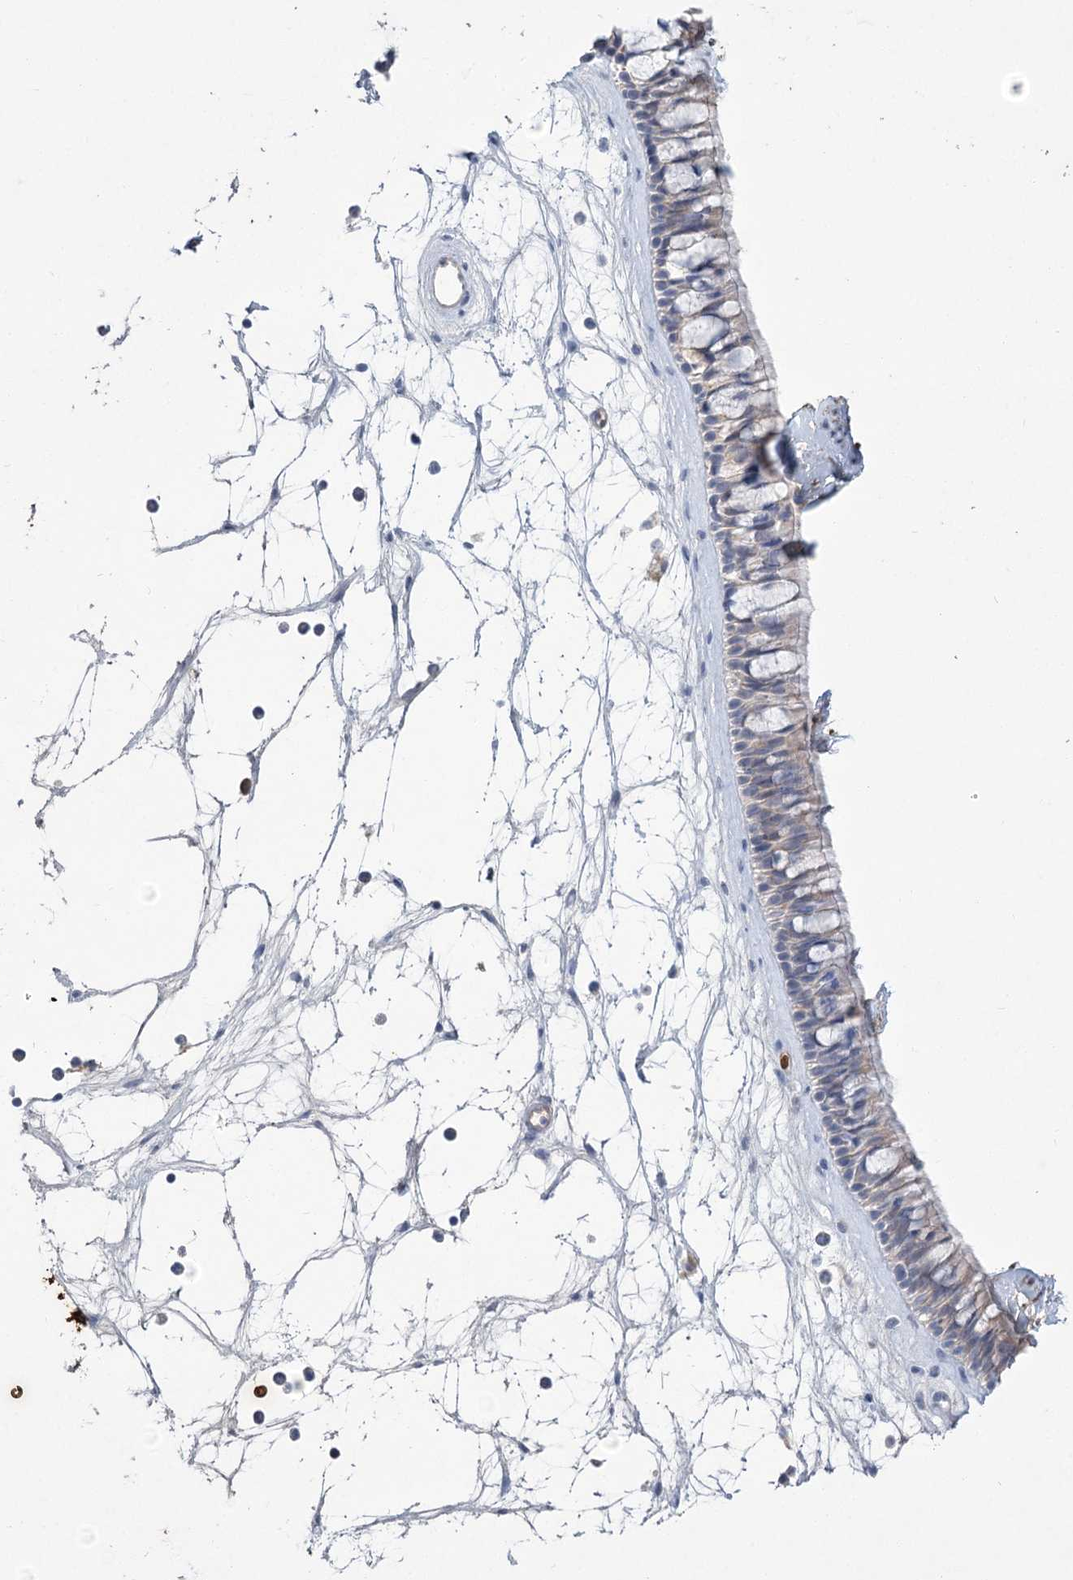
{"staining": {"intensity": "negative", "quantity": "none", "location": "none"}, "tissue": "nasopharynx", "cell_type": "Respiratory epithelial cells", "image_type": "normal", "snomed": [{"axis": "morphology", "description": "Normal tissue, NOS"}, {"axis": "topography", "description": "Nasopharynx"}], "caption": "Immunohistochemistry (IHC) histopathology image of unremarkable nasopharynx: nasopharynx stained with DAB (3,3'-diaminobenzidine) exhibits no significant protein staining in respiratory epithelial cells.", "gene": "HBA1", "patient": {"sex": "male", "age": 64}}